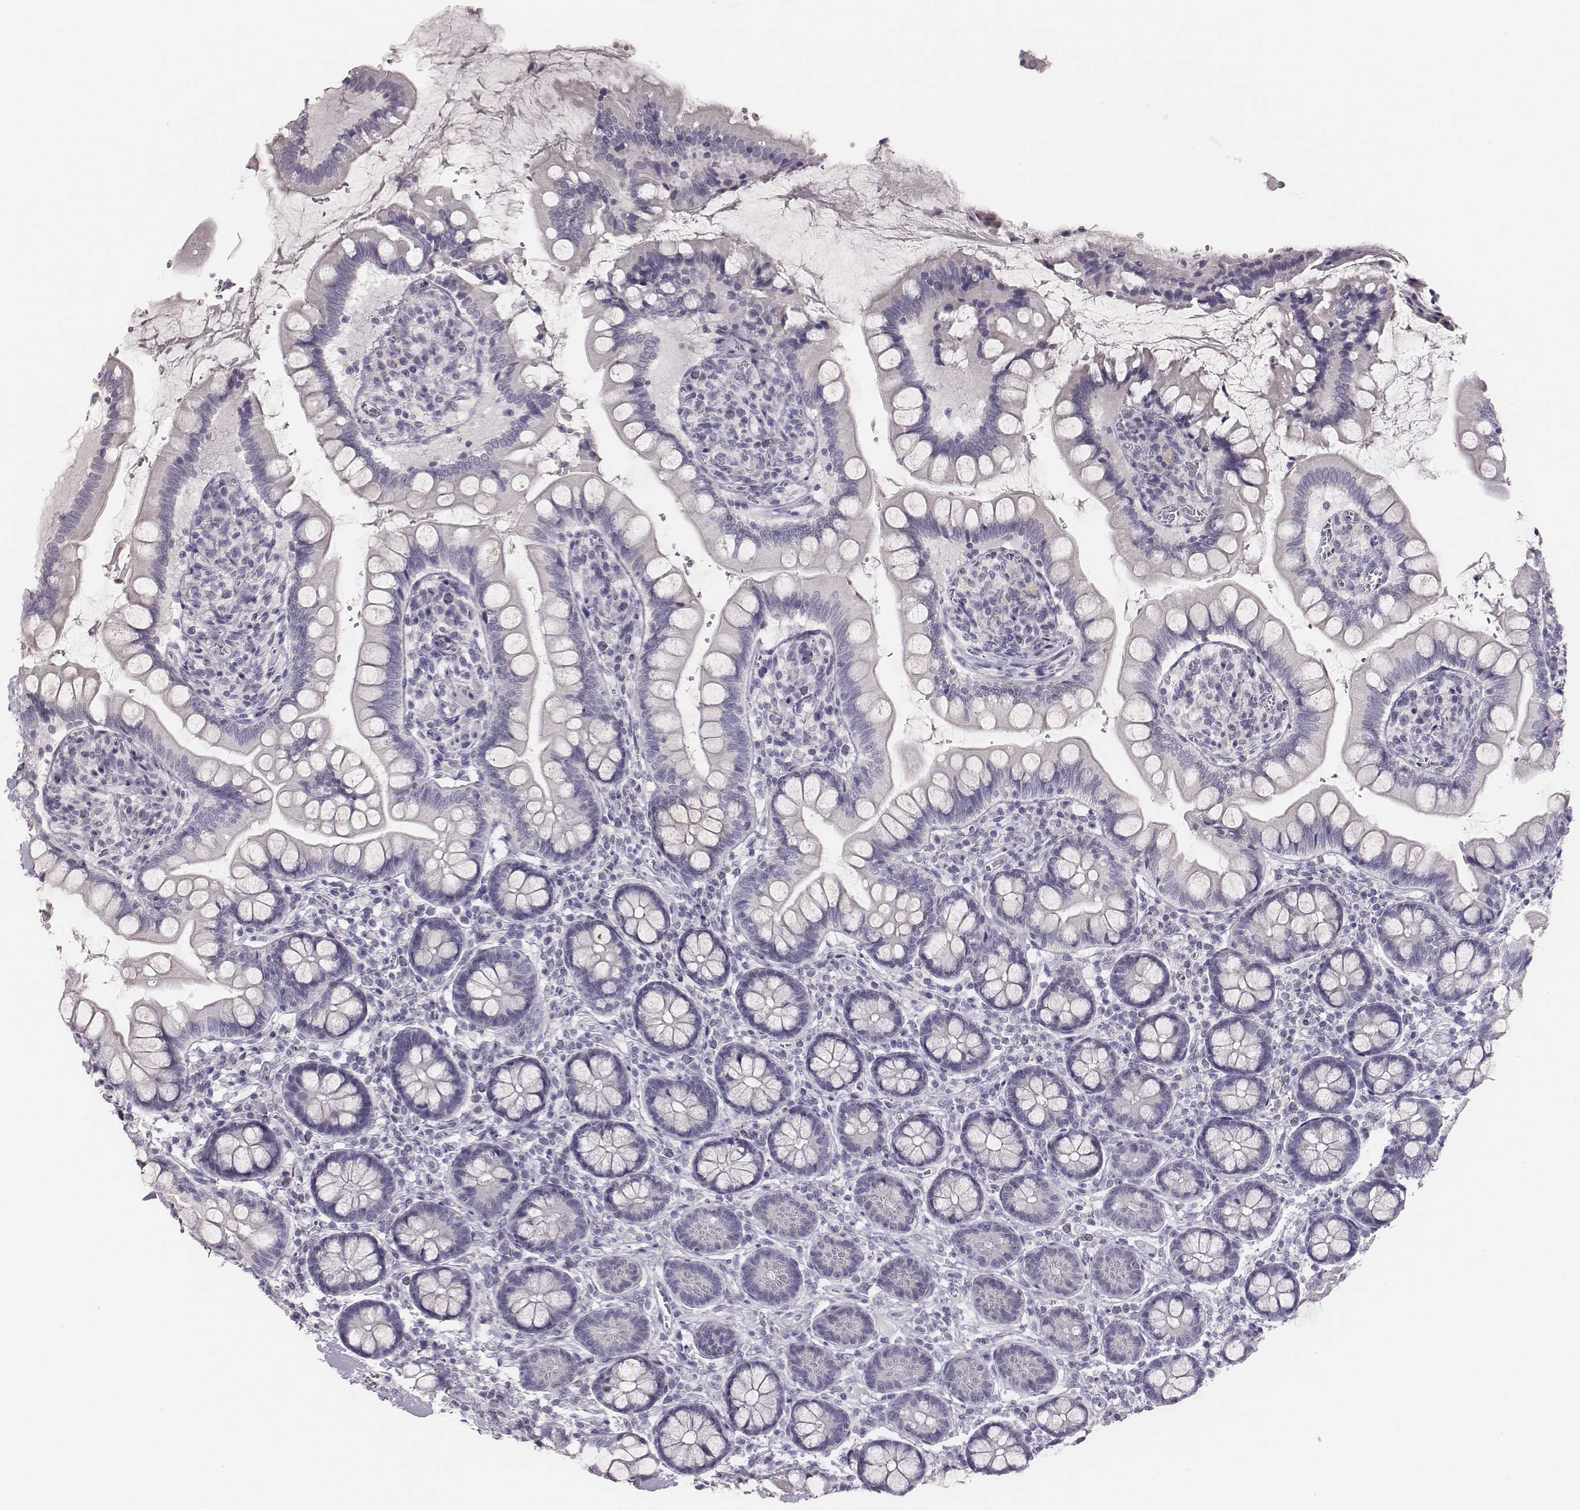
{"staining": {"intensity": "negative", "quantity": "none", "location": "none"}, "tissue": "small intestine", "cell_type": "Glandular cells", "image_type": "normal", "snomed": [{"axis": "morphology", "description": "Normal tissue, NOS"}, {"axis": "topography", "description": "Small intestine"}], "caption": "Glandular cells are negative for brown protein staining in normal small intestine. The staining is performed using DAB brown chromogen with nuclei counter-stained in using hematoxylin.", "gene": "ADGRF4", "patient": {"sex": "female", "age": 56}}